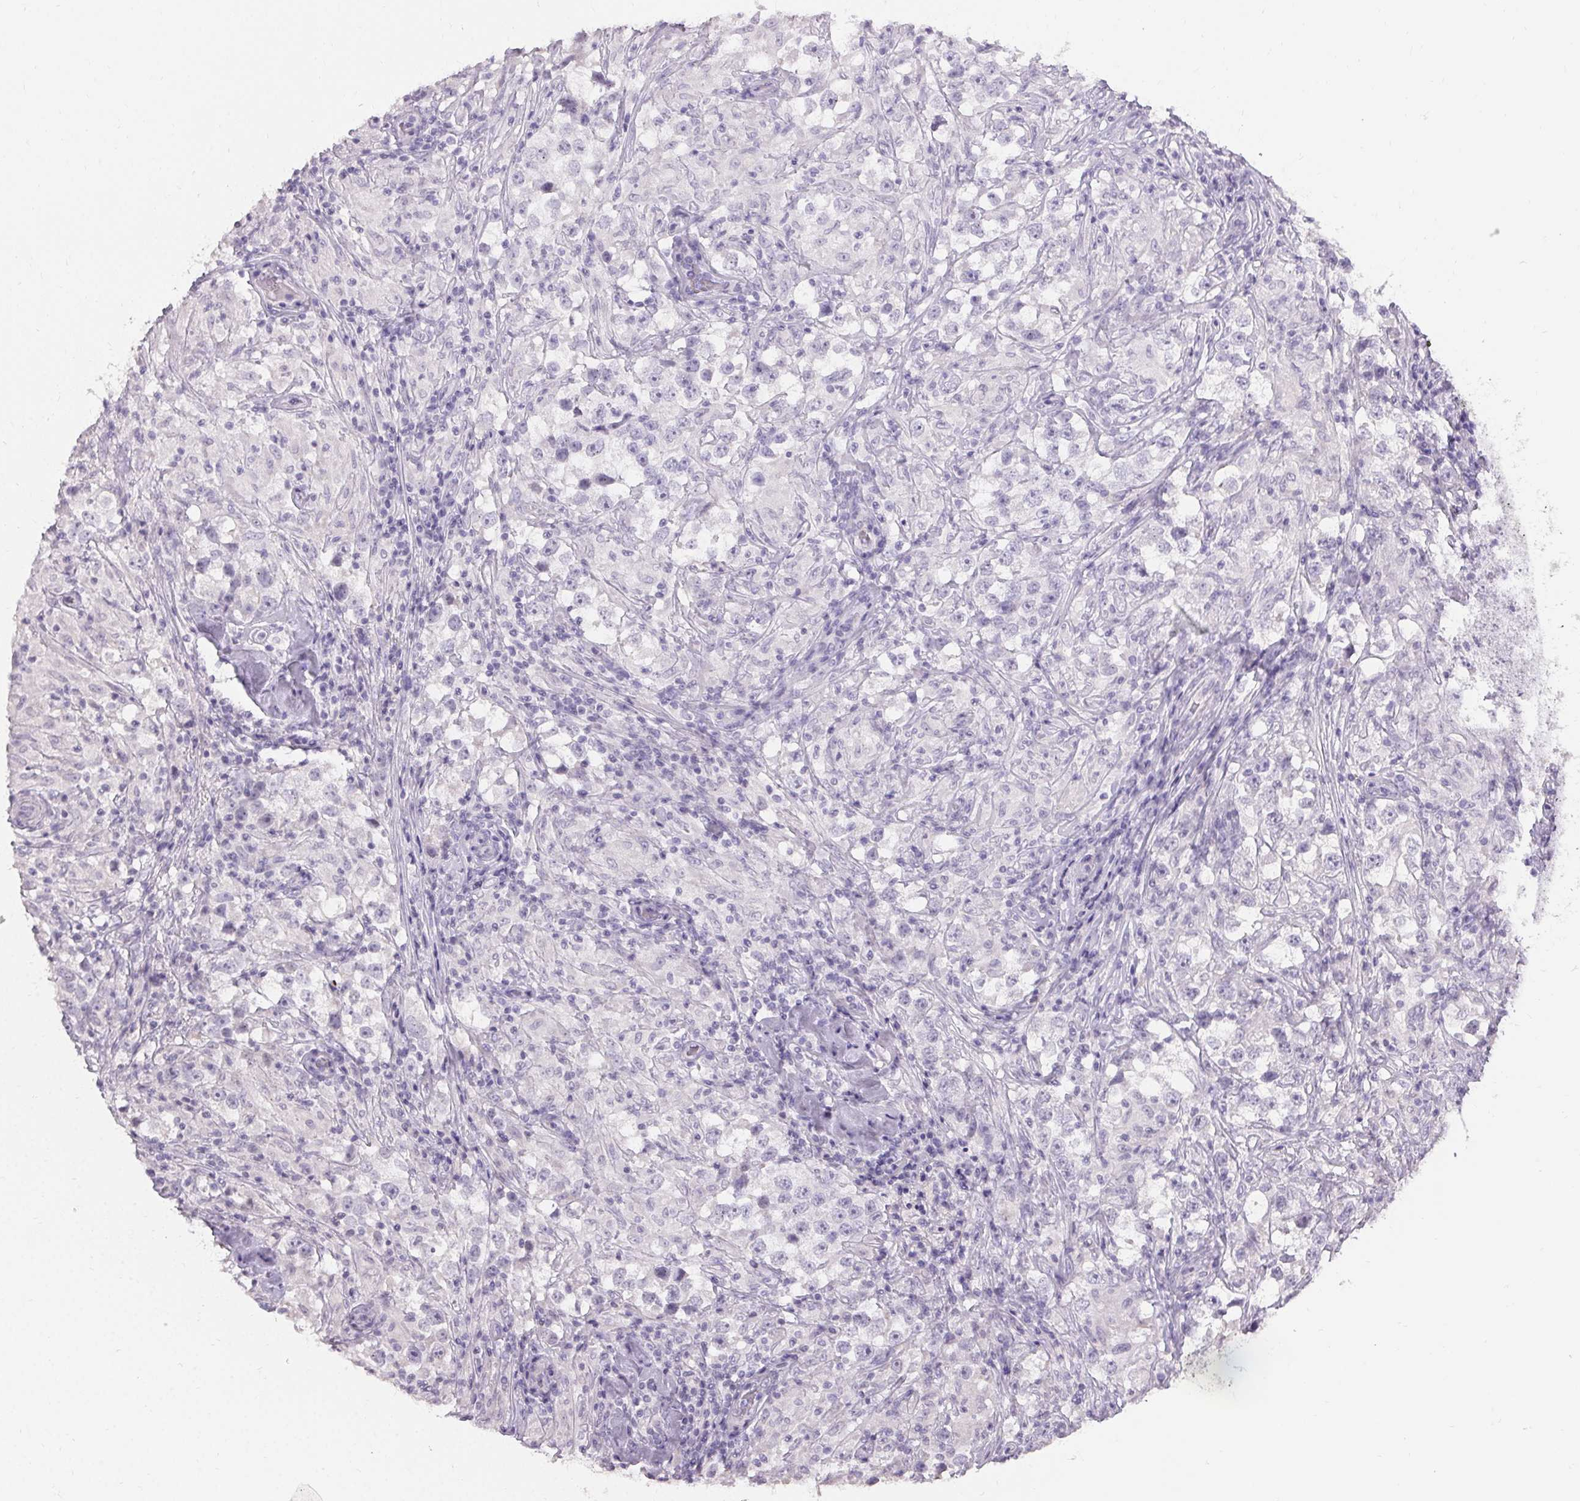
{"staining": {"intensity": "negative", "quantity": "none", "location": "none"}, "tissue": "testis cancer", "cell_type": "Tumor cells", "image_type": "cancer", "snomed": [{"axis": "morphology", "description": "Seminoma, NOS"}, {"axis": "topography", "description": "Testis"}], "caption": "This is an immunohistochemistry histopathology image of testis seminoma. There is no expression in tumor cells.", "gene": "PMEL", "patient": {"sex": "male", "age": 46}}